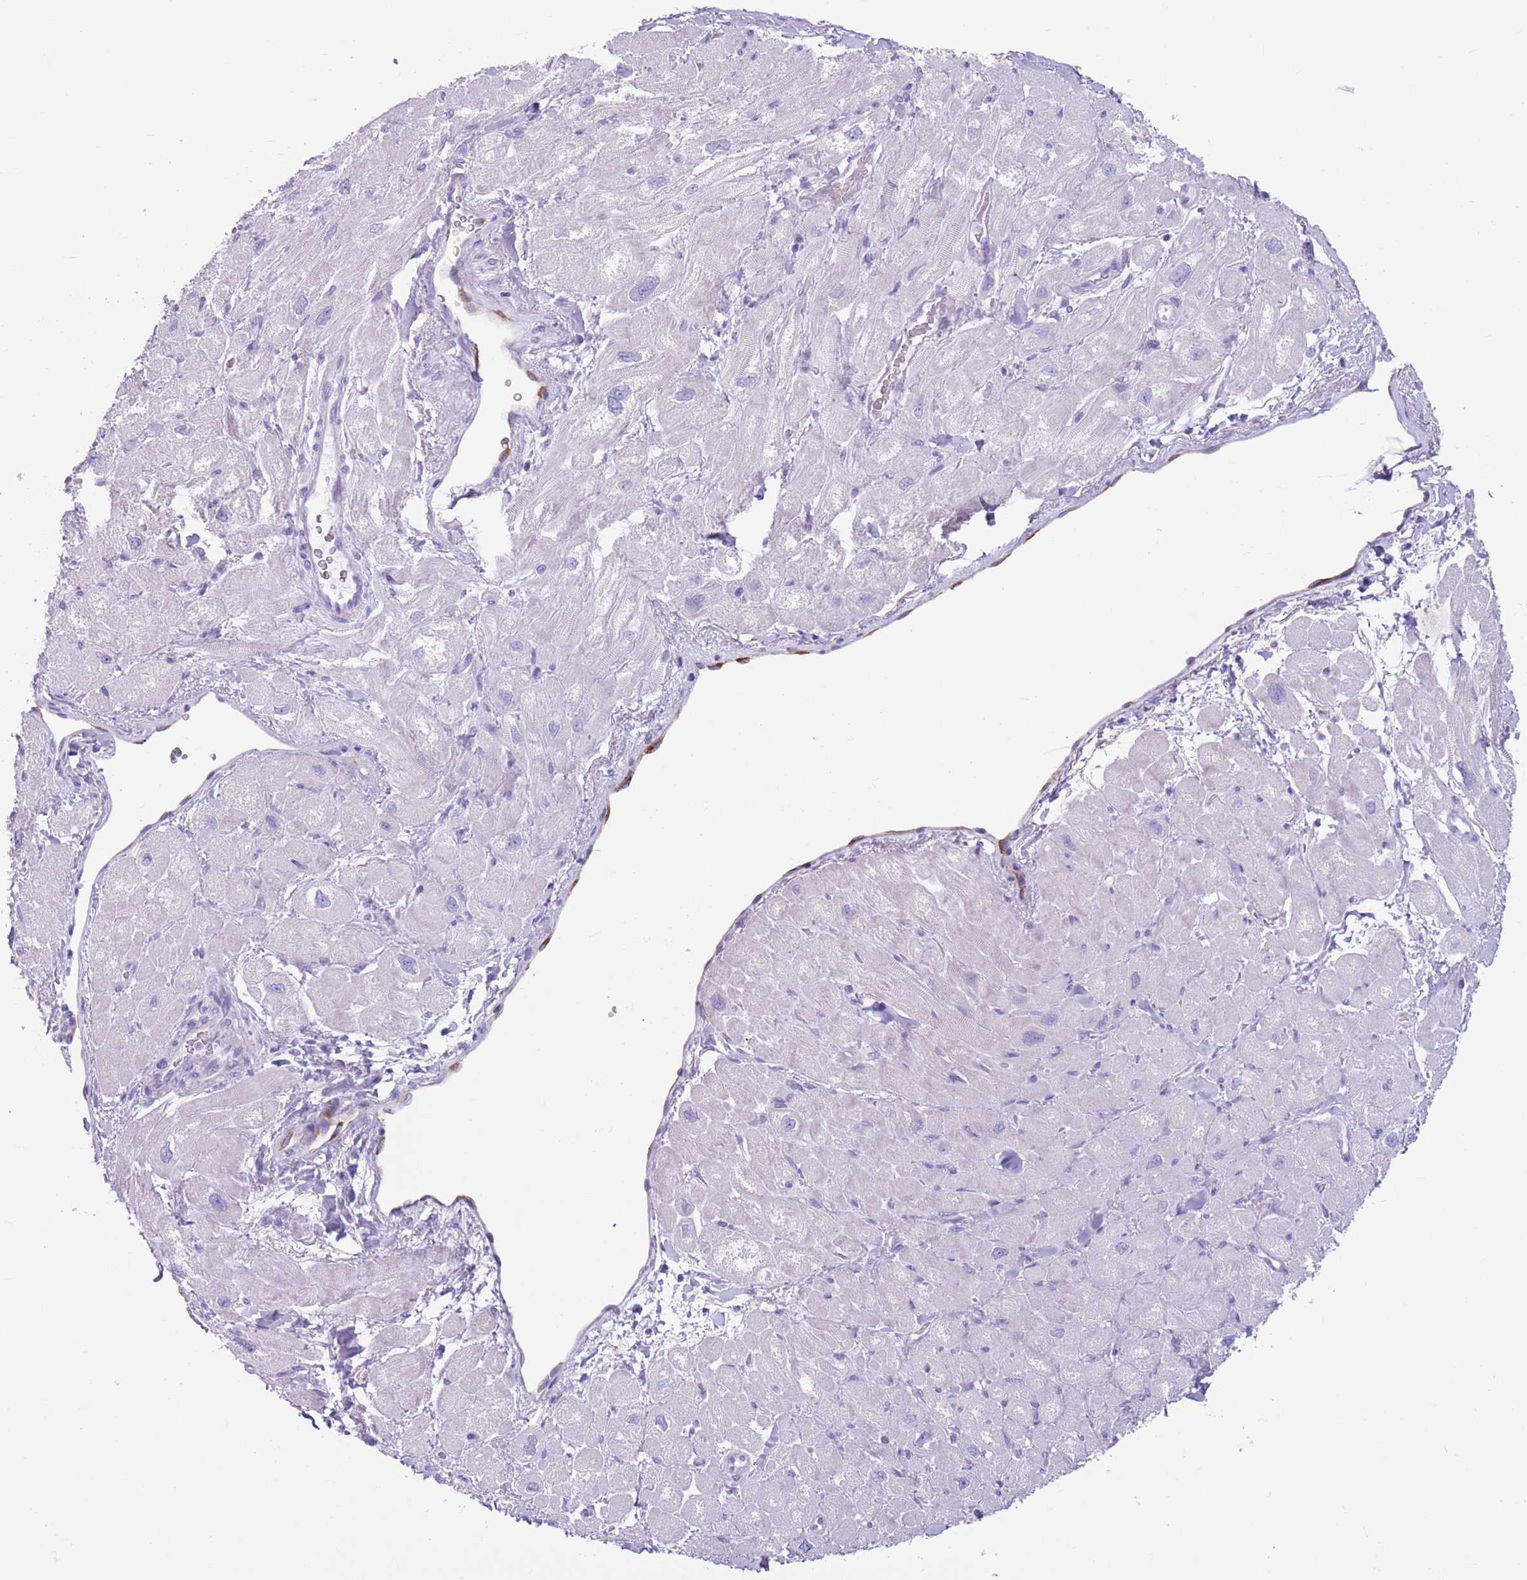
{"staining": {"intensity": "negative", "quantity": "none", "location": "none"}, "tissue": "heart muscle", "cell_type": "Cardiomyocytes", "image_type": "normal", "snomed": [{"axis": "morphology", "description": "Normal tissue, NOS"}, {"axis": "topography", "description": "Heart"}], "caption": "Immunohistochemistry photomicrograph of normal heart muscle: human heart muscle stained with DAB (3,3'-diaminobenzidine) exhibits no significant protein staining in cardiomyocytes.", "gene": "ENSG00000263020", "patient": {"sex": "male", "age": 65}}